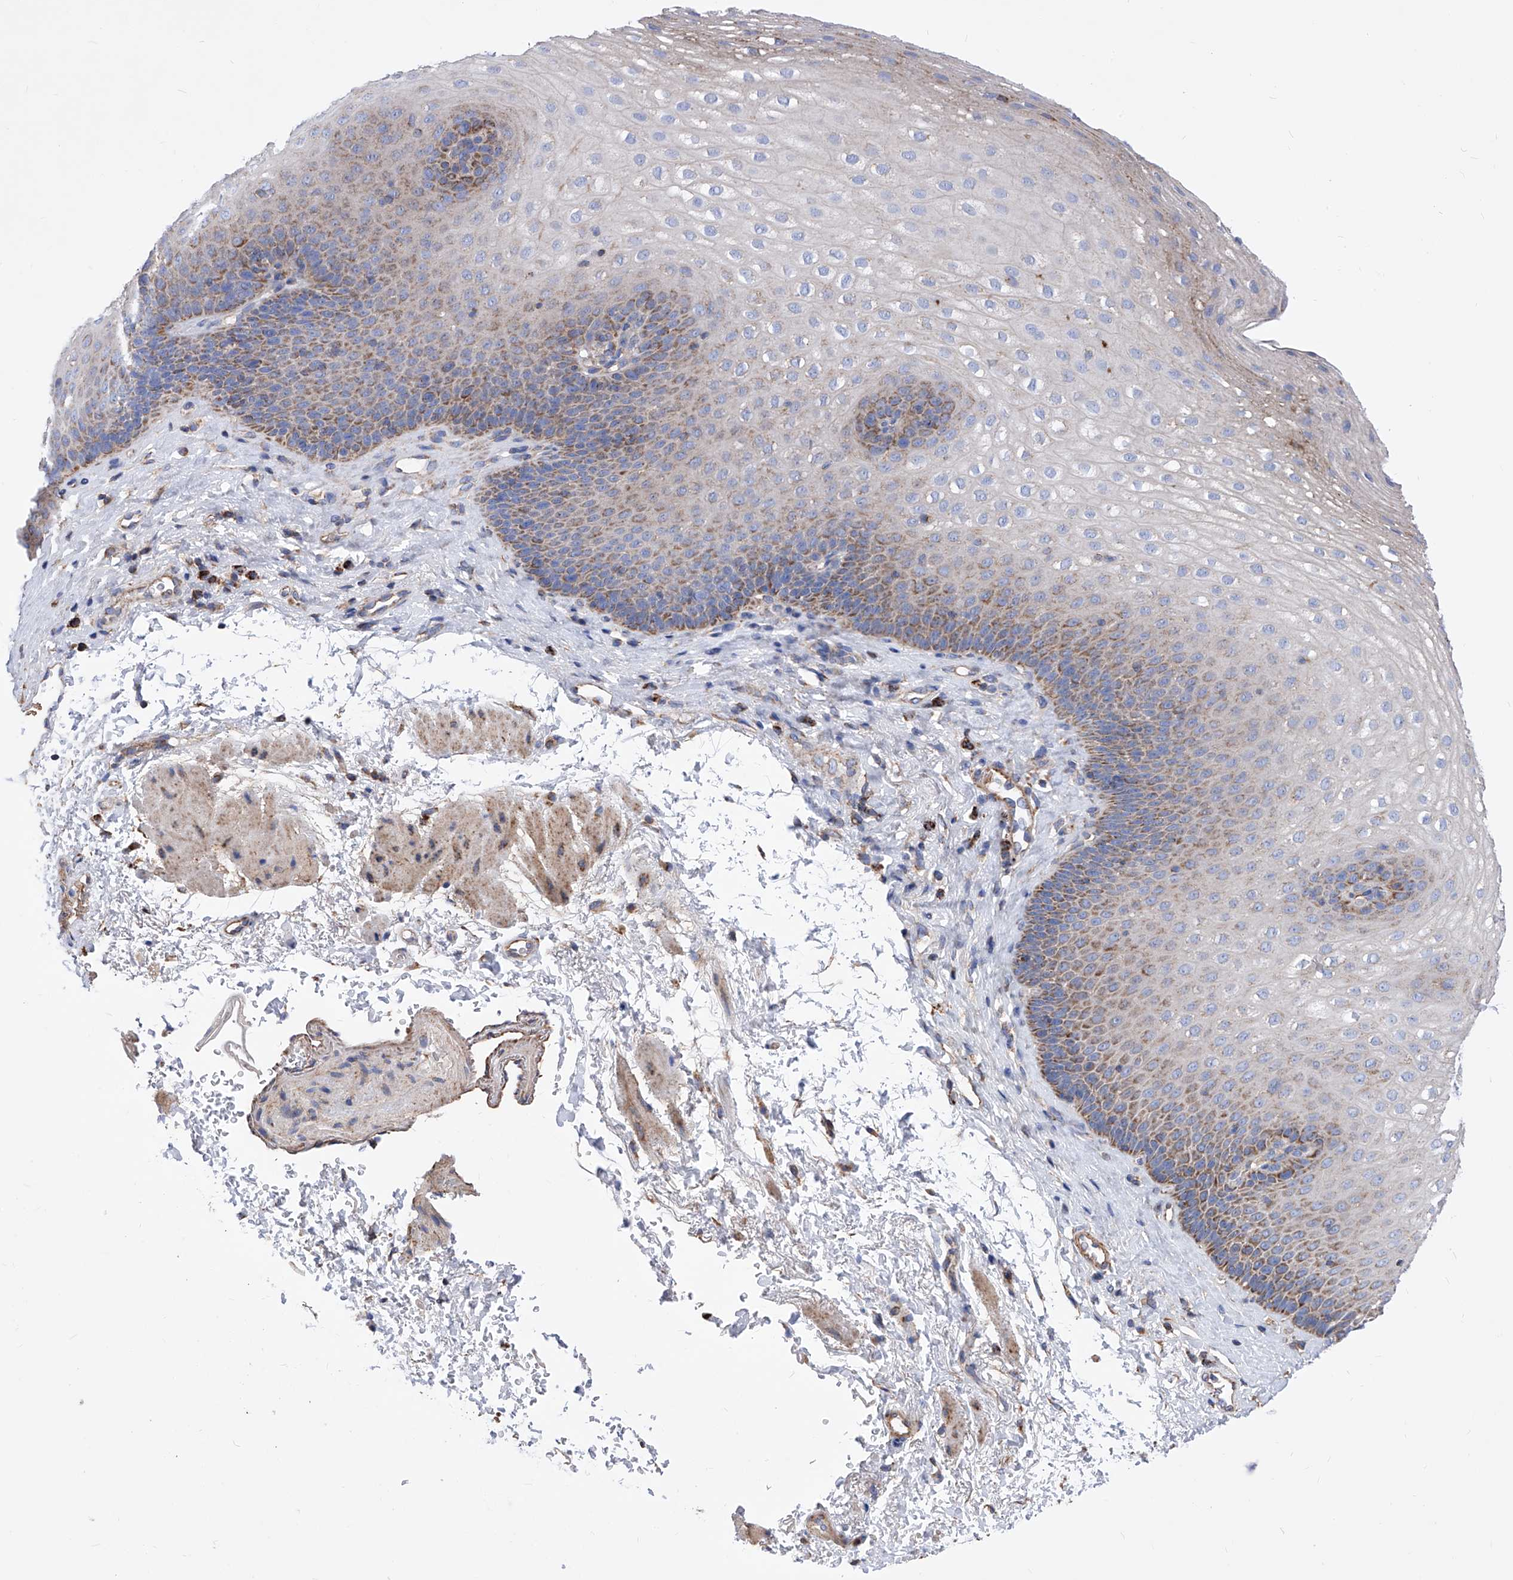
{"staining": {"intensity": "moderate", "quantity": "25%-75%", "location": "cytoplasmic/membranous"}, "tissue": "esophagus", "cell_type": "Squamous epithelial cells", "image_type": "normal", "snomed": [{"axis": "morphology", "description": "Normal tissue, NOS"}, {"axis": "topography", "description": "Esophagus"}], "caption": "An IHC micrograph of normal tissue is shown. Protein staining in brown shows moderate cytoplasmic/membranous positivity in esophagus within squamous epithelial cells.", "gene": "HRNR", "patient": {"sex": "female", "age": 66}}